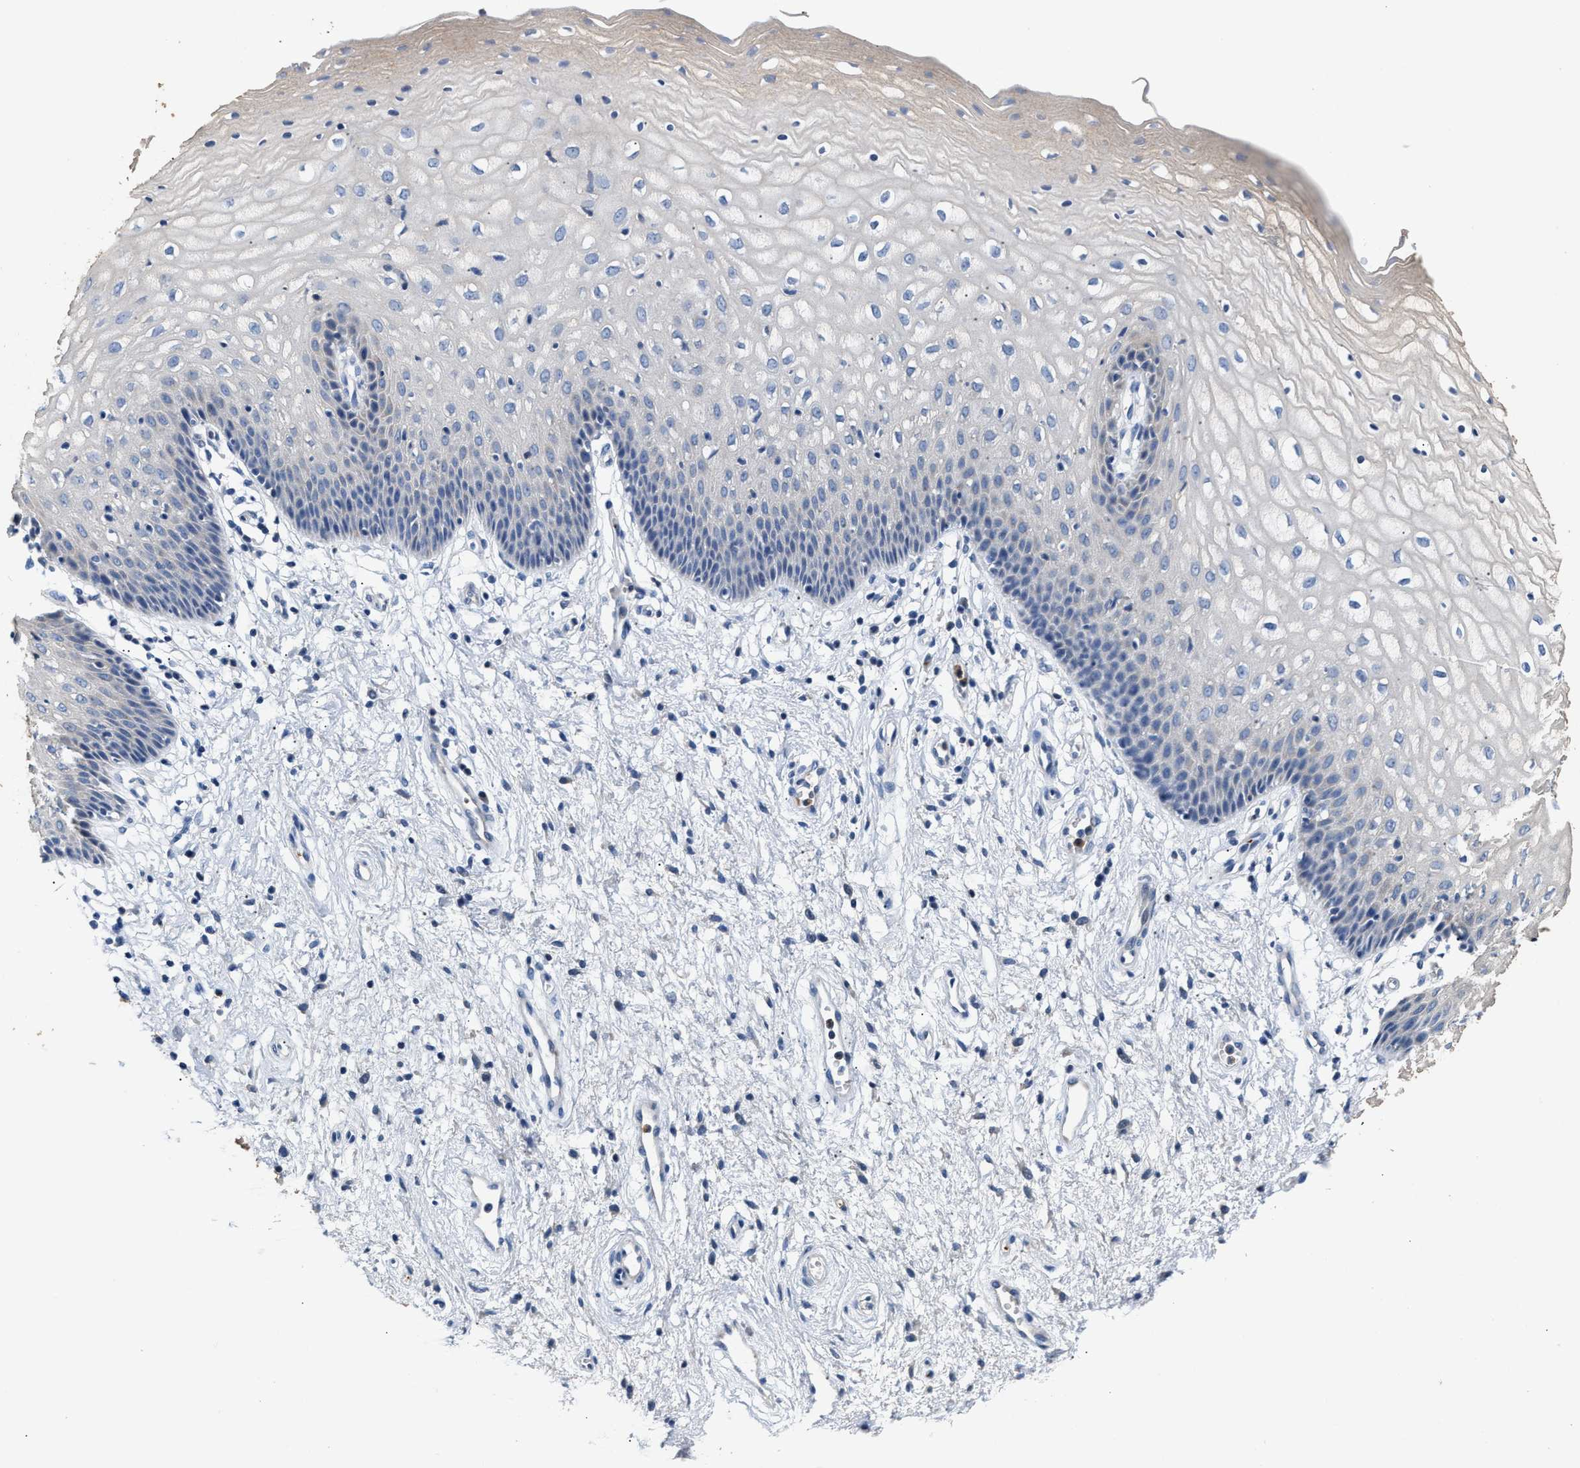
{"staining": {"intensity": "negative", "quantity": "none", "location": "none"}, "tissue": "vagina", "cell_type": "Squamous epithelial cells", "image_type": "normal", "snomed": [{"axis": "morphology", "description": "Normal tissue, NOS"}, {"axis": "topography", "description": "Vagina"}], "caption": "Protein analysis of benign vagina displays no significant expression in squamous epithelial cells. The staining is performed using DAB (3,3'-diaminobenzidine) brown chromogen with nuclei counter-stained in using hematoxylin.", "gene": "CCDC171", "patient": {"sex": "female", "age": 34}}